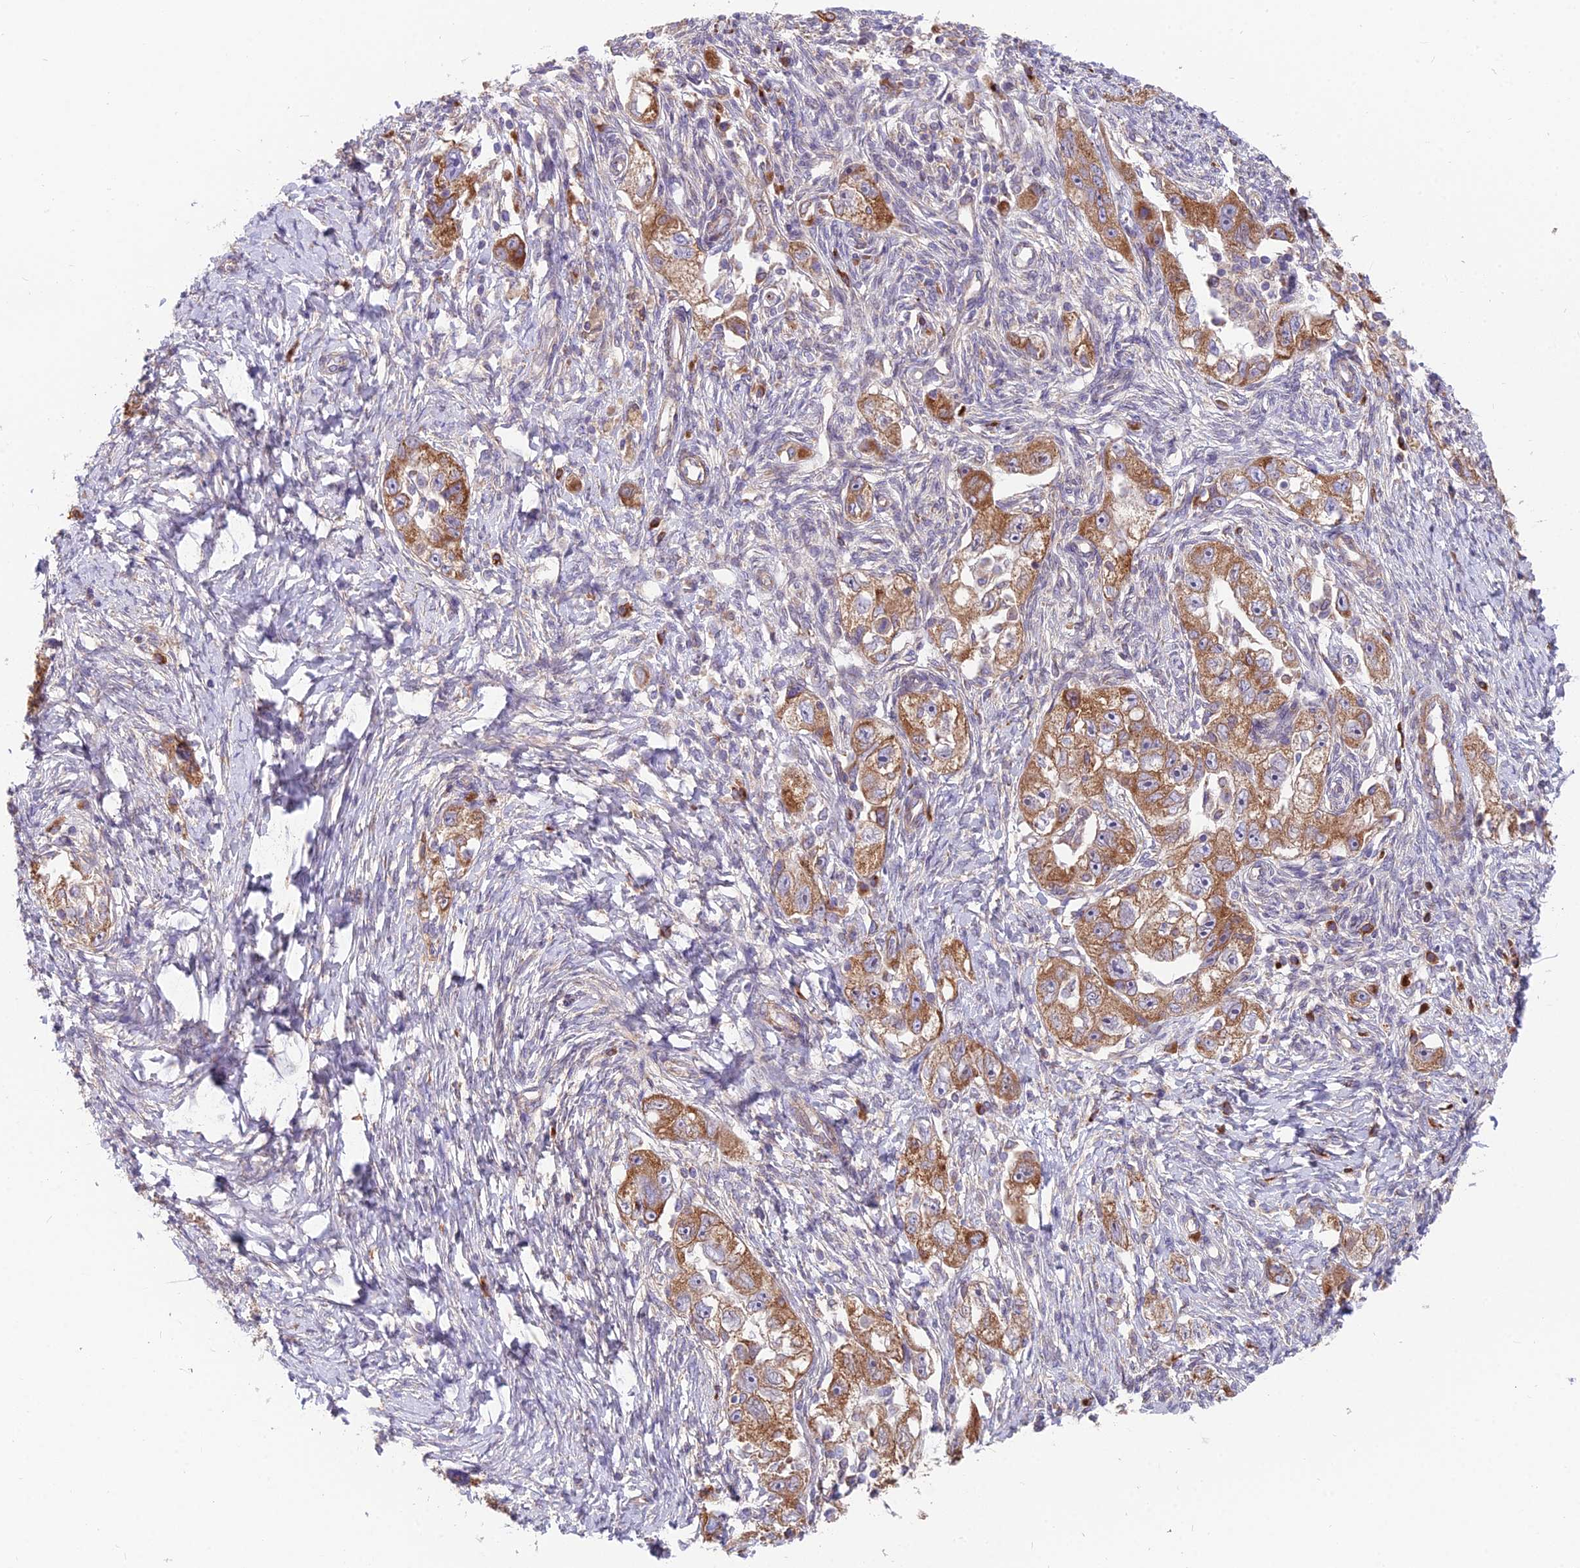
{"staining": {"intensity": "strong", "quantity": ">75%", "location": "cytoplasmic/membranous"}, "tissue": "ovarian cancer", "cell_type": "Tumor cells", "image_type": "cancer", "snomed": [{"axis": "morphology", "description": "Carcinoma, NOS"}, {"axis": "morphology", "description": "Cystadenocarcinoma, serous, NOS"}, {"axis": "topography", "description": "Ovary"}], "caption": "There is high levels of strong cytoplasmic/membranous staining in tumor cells of ovarian cancer, as demonstrated by immunohistochemical staining (brown color).", "gene": "TBC1D20", "patient": {"sex": "female", "age": 69}}